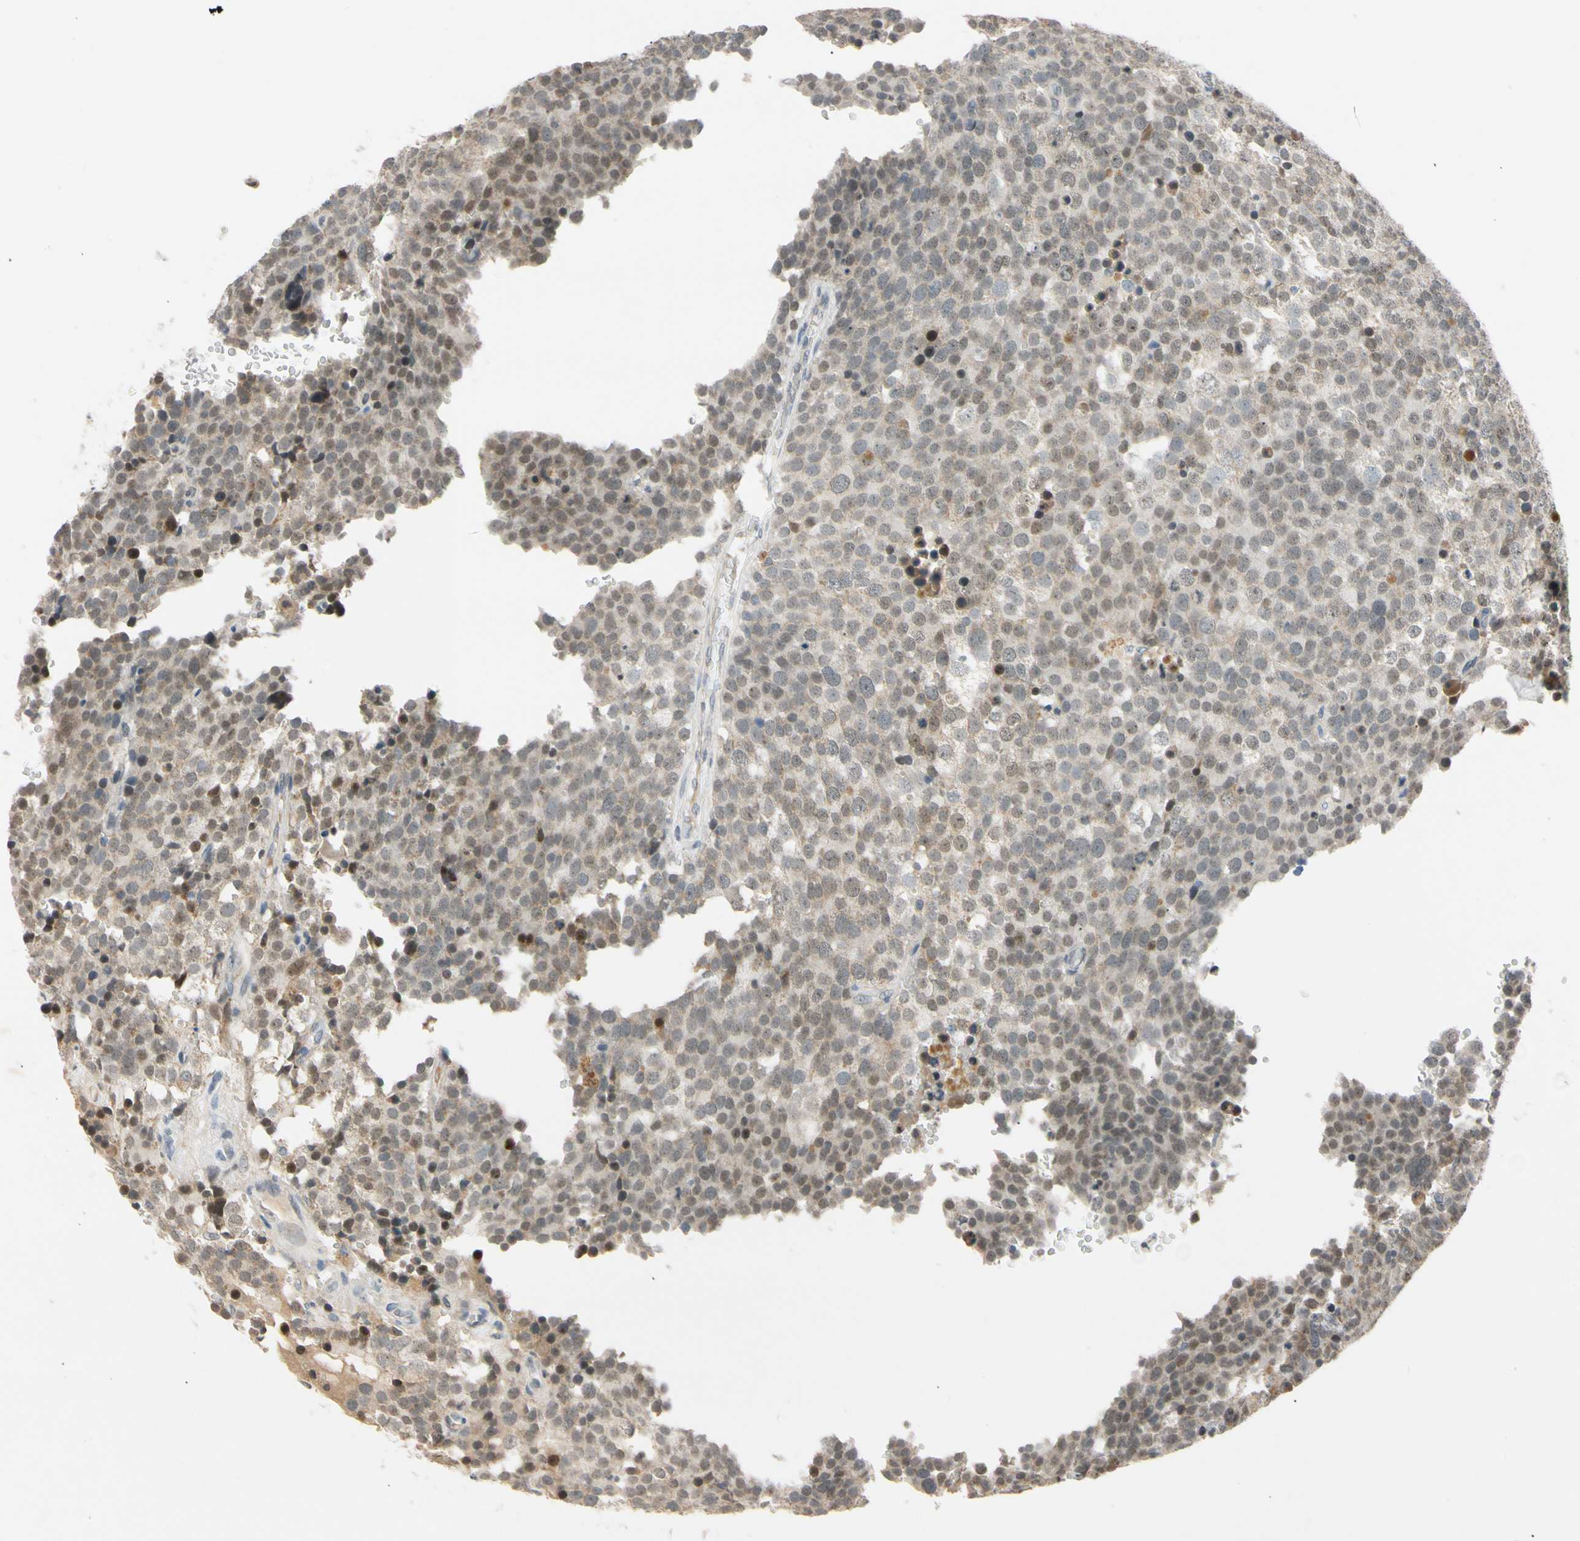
{"staining": {"intensity": "weak", "quantity": ">75%", "location": "cytoplasmic/membranous"}, "tissue": "testis cancer", "cell_type": "Tumor cells", "image_type": "cancer", "snomed": [{"axis": "morphology", "description": "Seminoma, NOS"}, {"axis": "topography", "description": "Testis"}], "caption": "Human testis cancer (seminoma) stained with a protein marker demonstrates weak staining in tumor cells.", "gene": "RIOX2", "patient": {"sex": "male", "age": 71}}